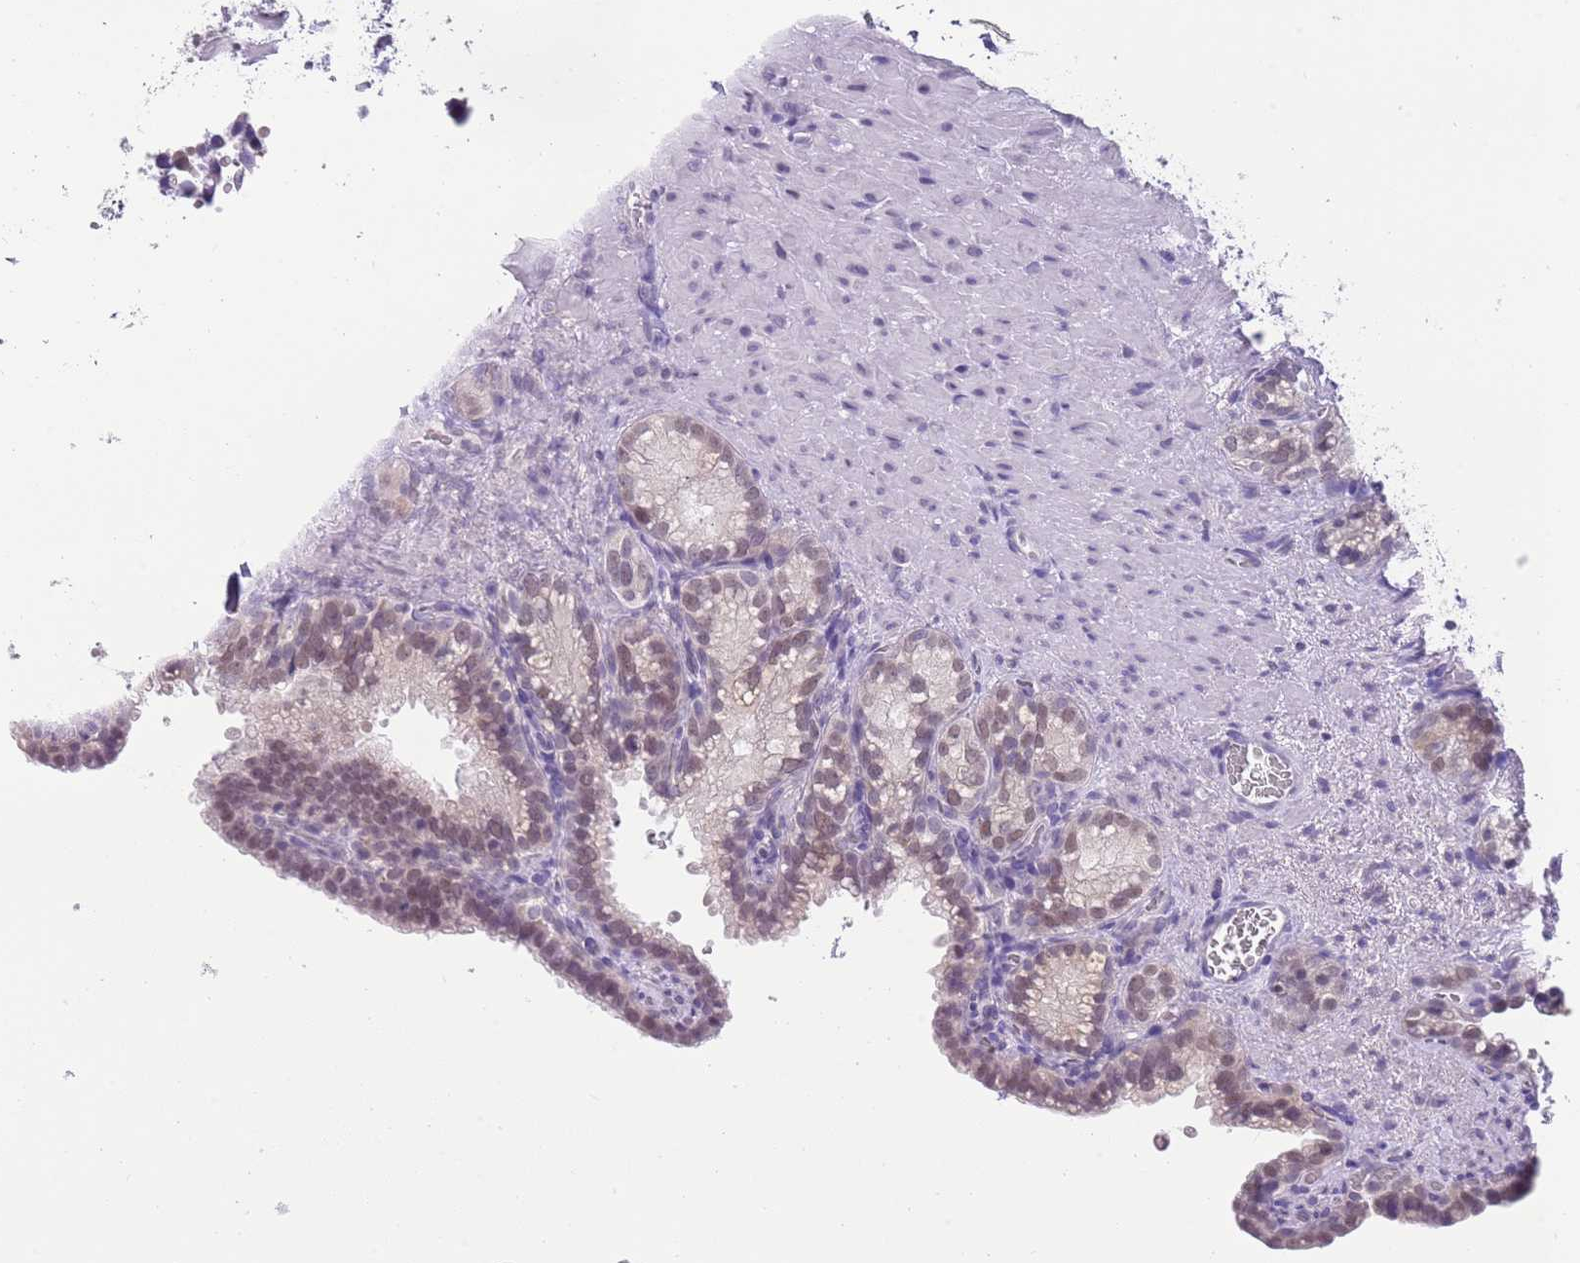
{"staining": {"intensity": "weak", "quantity": "25%-75%", "location": "nuclear"}, "tissue": "seminal vesicle", "cell_type": "Glandular cells", "image_type": "normal", "snomed": [{"axis": "morphology", "description": "Normal tissue, NOS"}, {"axis": "topography", "description": "Seminal veicle"}], "caption": "Seminal vesicle stained with IHC demonstrates weak nuclear expression in approximately 25%-75% of glandular cells.", "gene": "SEPHS2", "patient": {"sex": "male", "age": 58}}